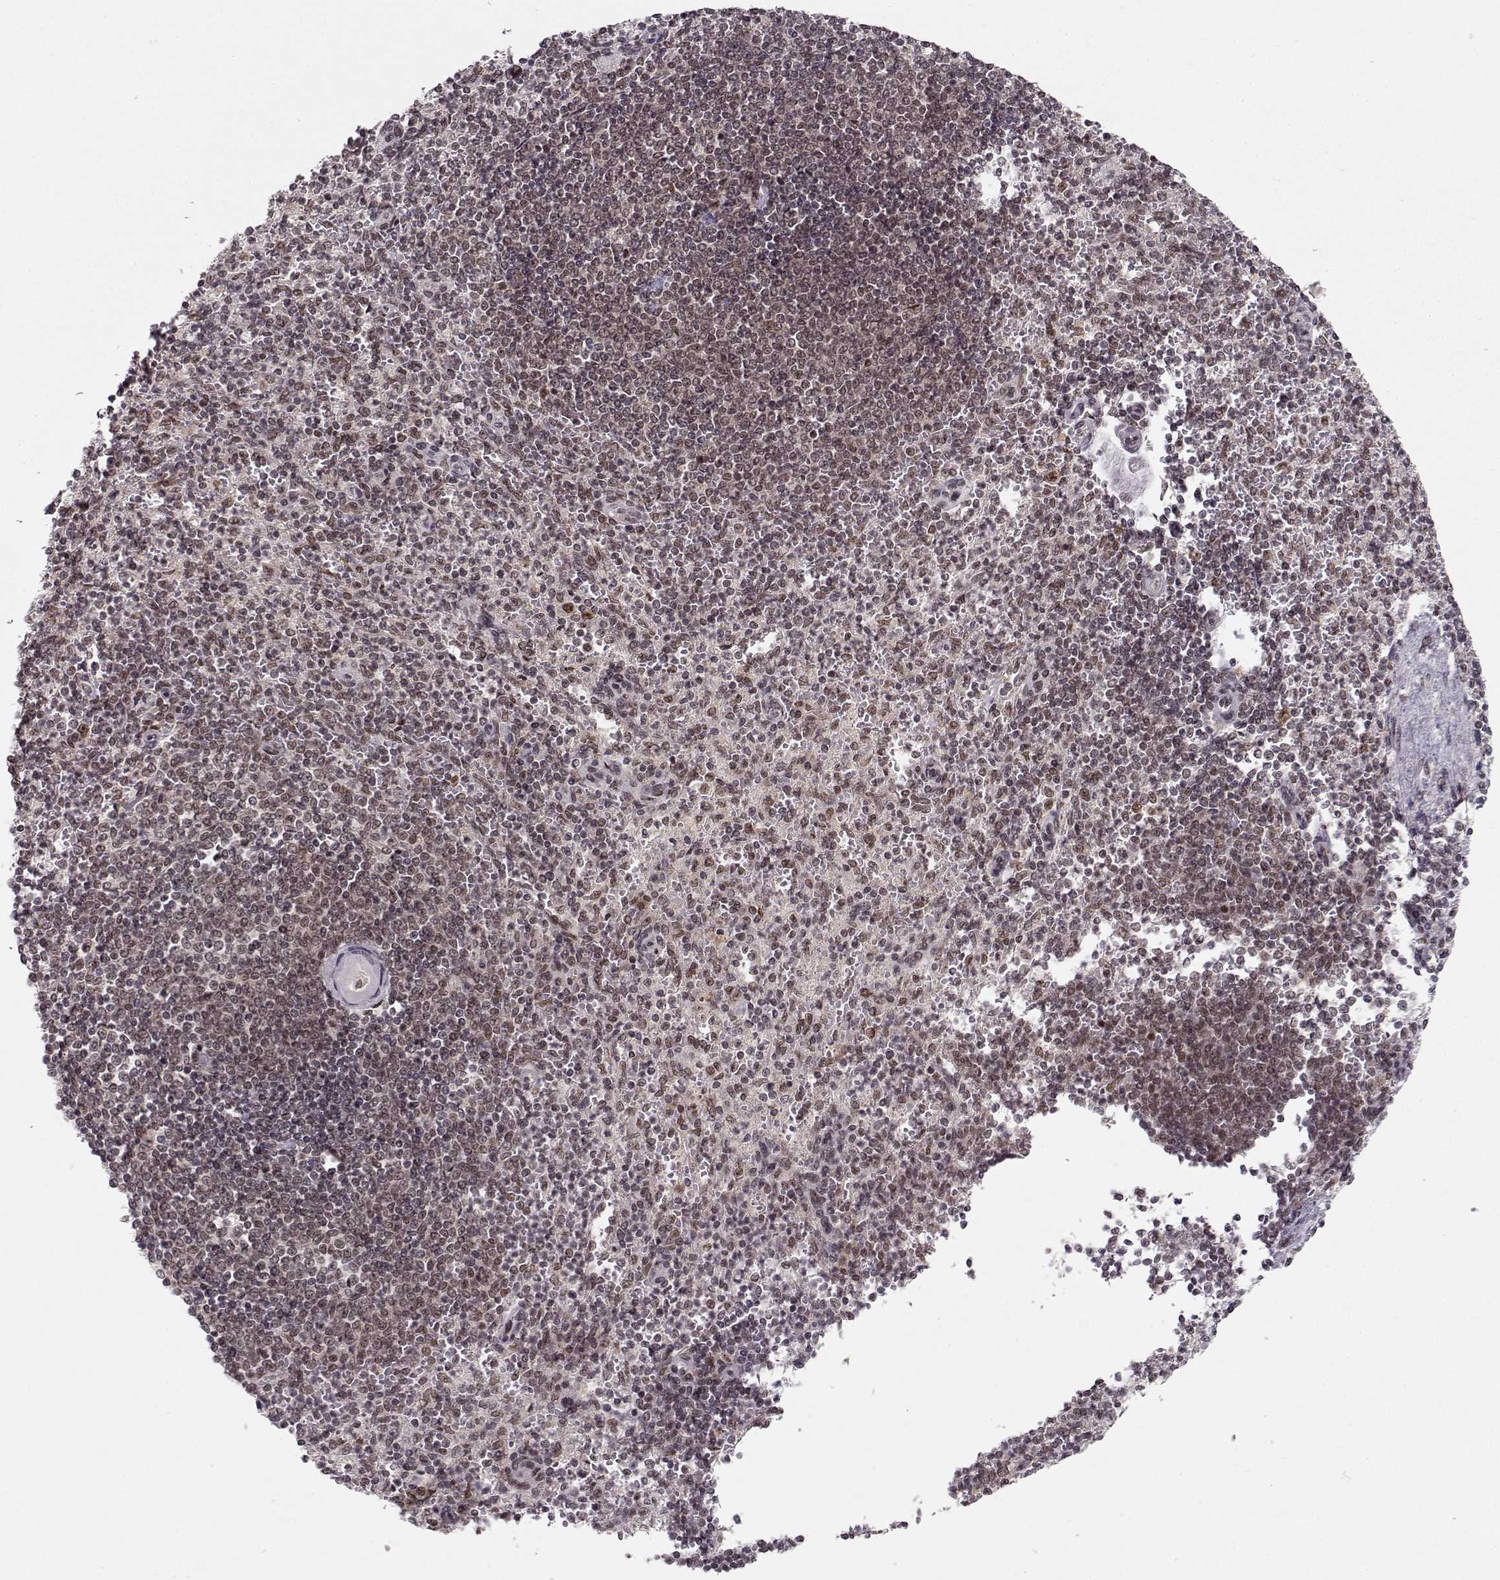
{"staining": {"intensity": "weak", "quantity": "25%-75%", "location": "nuclear"}, "tissue": "spleen", "cell_type": "Cells in red pulp", "image_type": "normal", "snomed": [{"axis": "morphology", "description": "Normal tissue, NOS"}, {"axis": "topography", "description": "Spleen"}], "caption": "High-magnification brightfield microscopy of unremarkable spleen stained with DAB (brown) and counterstained with hematoxylin (blue). cells in red pulp exhibit weak nuclear positivity is appreciated in approximately25%-75% of cells. (DAB IHC, brown staining for protein, blue staining for nuclei).", "gene": "CSNK2A1", "patient": {"sex": "female", "age": 74}}